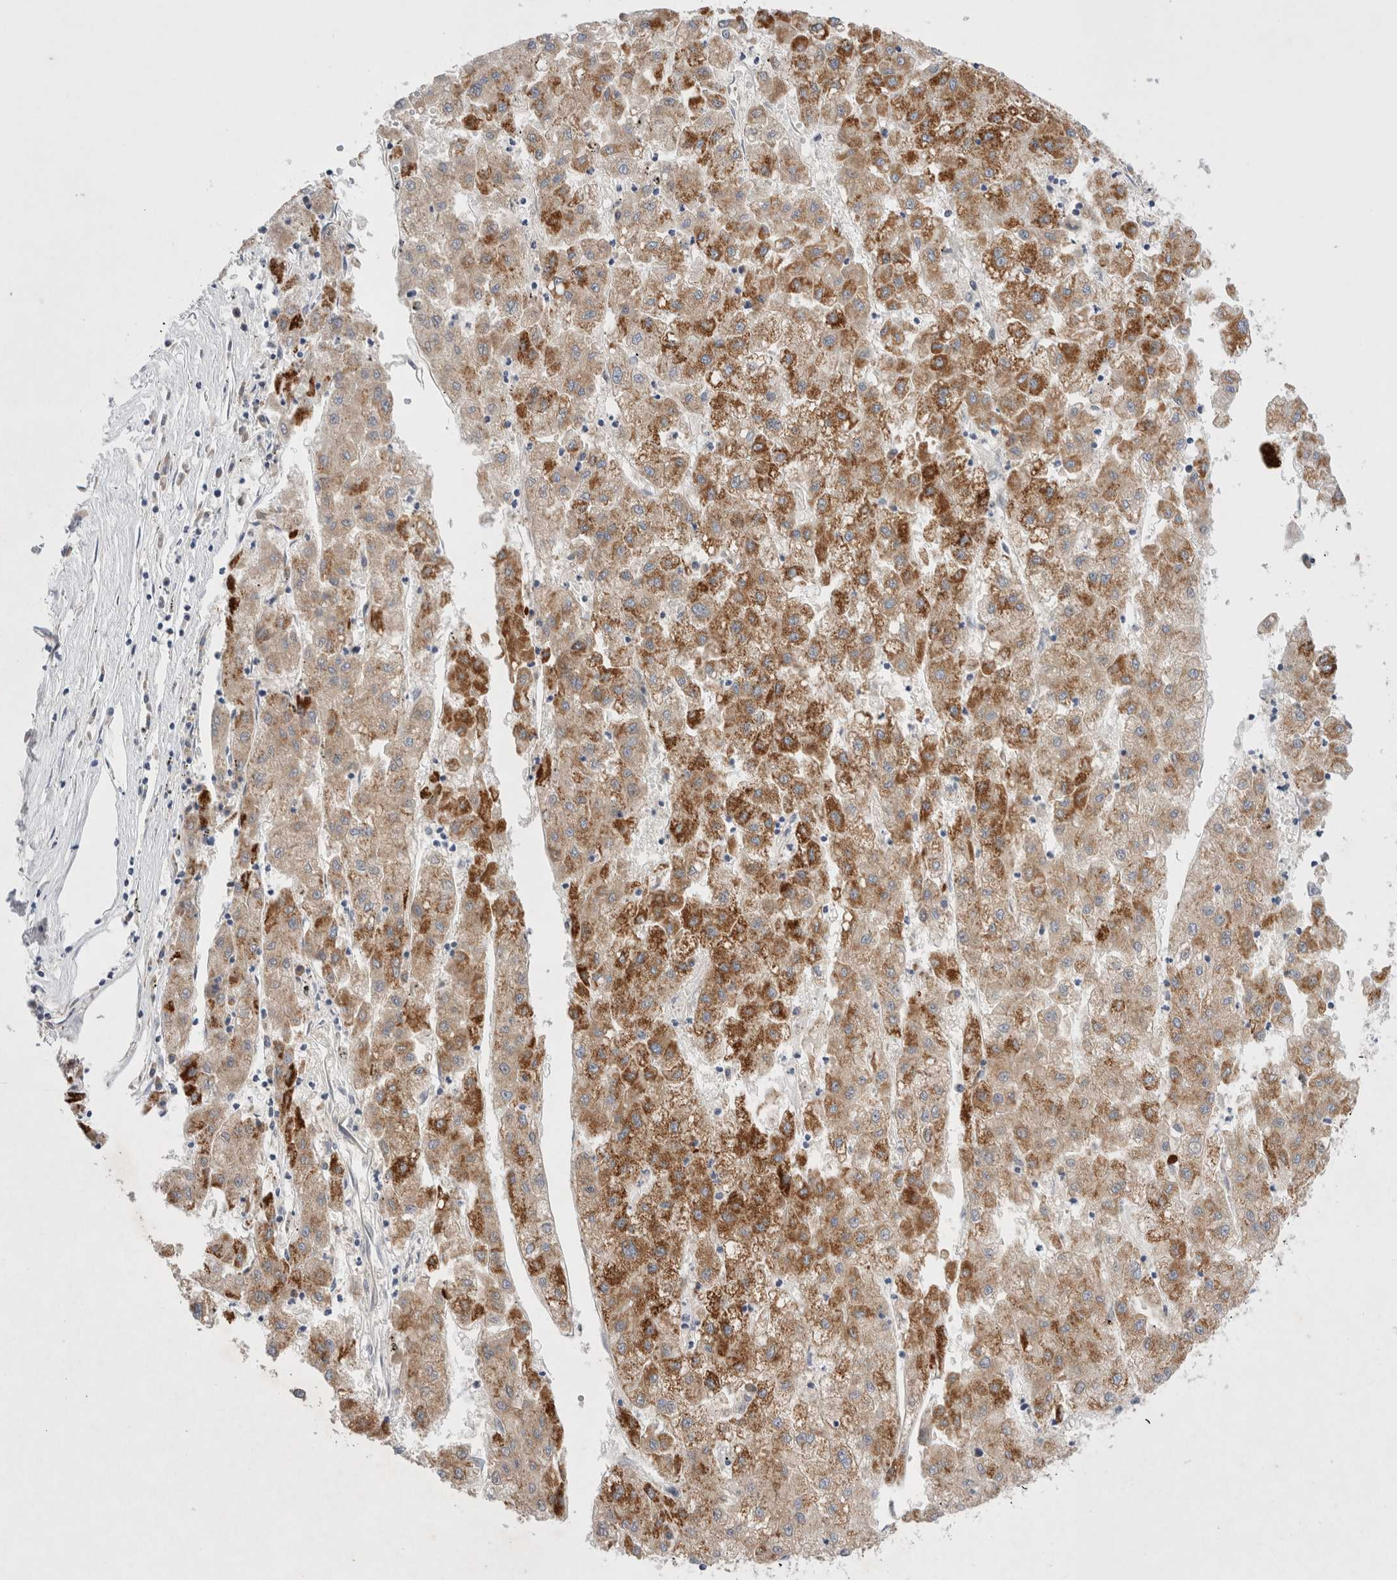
{"staining": {"intensity": "moderate", "quantity": ">75%", "location": "cytoplasmic/membranous"}, "tissue": "liver cancer", "cell_type": "Tumor cells", "image_type": "cancer", "snomed": [{"axis": "morphology", "description": "Carcinoma, Hepatocellular, NOS"}, {"axis": "topography", "description": "Liver"}], "caption": "An image of human liver cancer stained for a protein exhibits moderate cytoplasmic/membranous brown staining in tumor cells.", "gene": "RBM12B", "patient": {"sex": "male", "age": 72}}